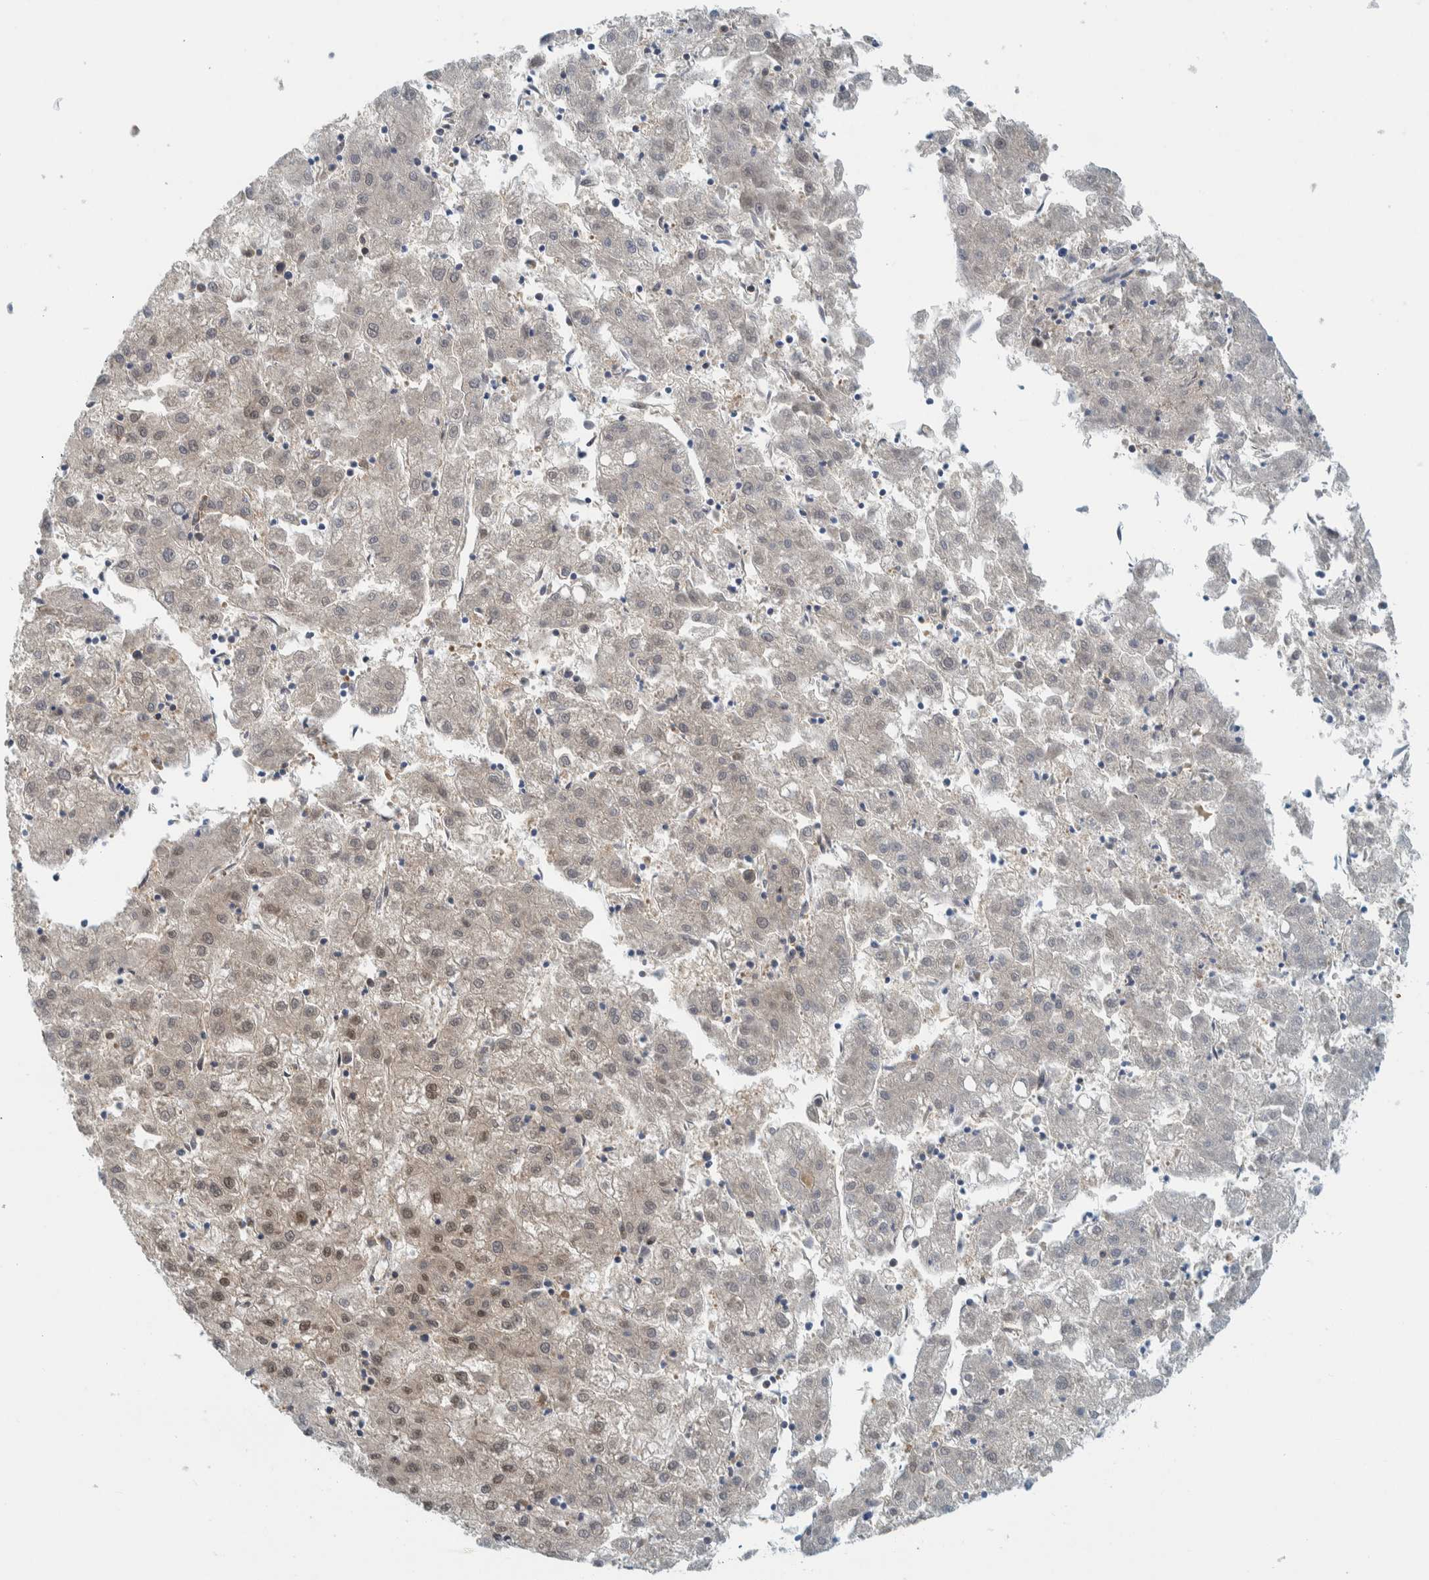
{"staining": {"intensity": "weak", "quantity": "<25%", "location": "nuclear"}, "tissue": "liver cancer", "cell_type": "Tumor cells", "image_type": "cancer", "snomed": [{"axis": "morphology", "description": "Carcinoma, Hepatocellular, NOS"}, {"axis": "topography", "description": "Liver"}], "caption": "Immunohistochemical staining of liver cancer shows no significant positivity in tumor cells.", "gene": "COPS3", "patient": {"sex": "male", "age": 72}}